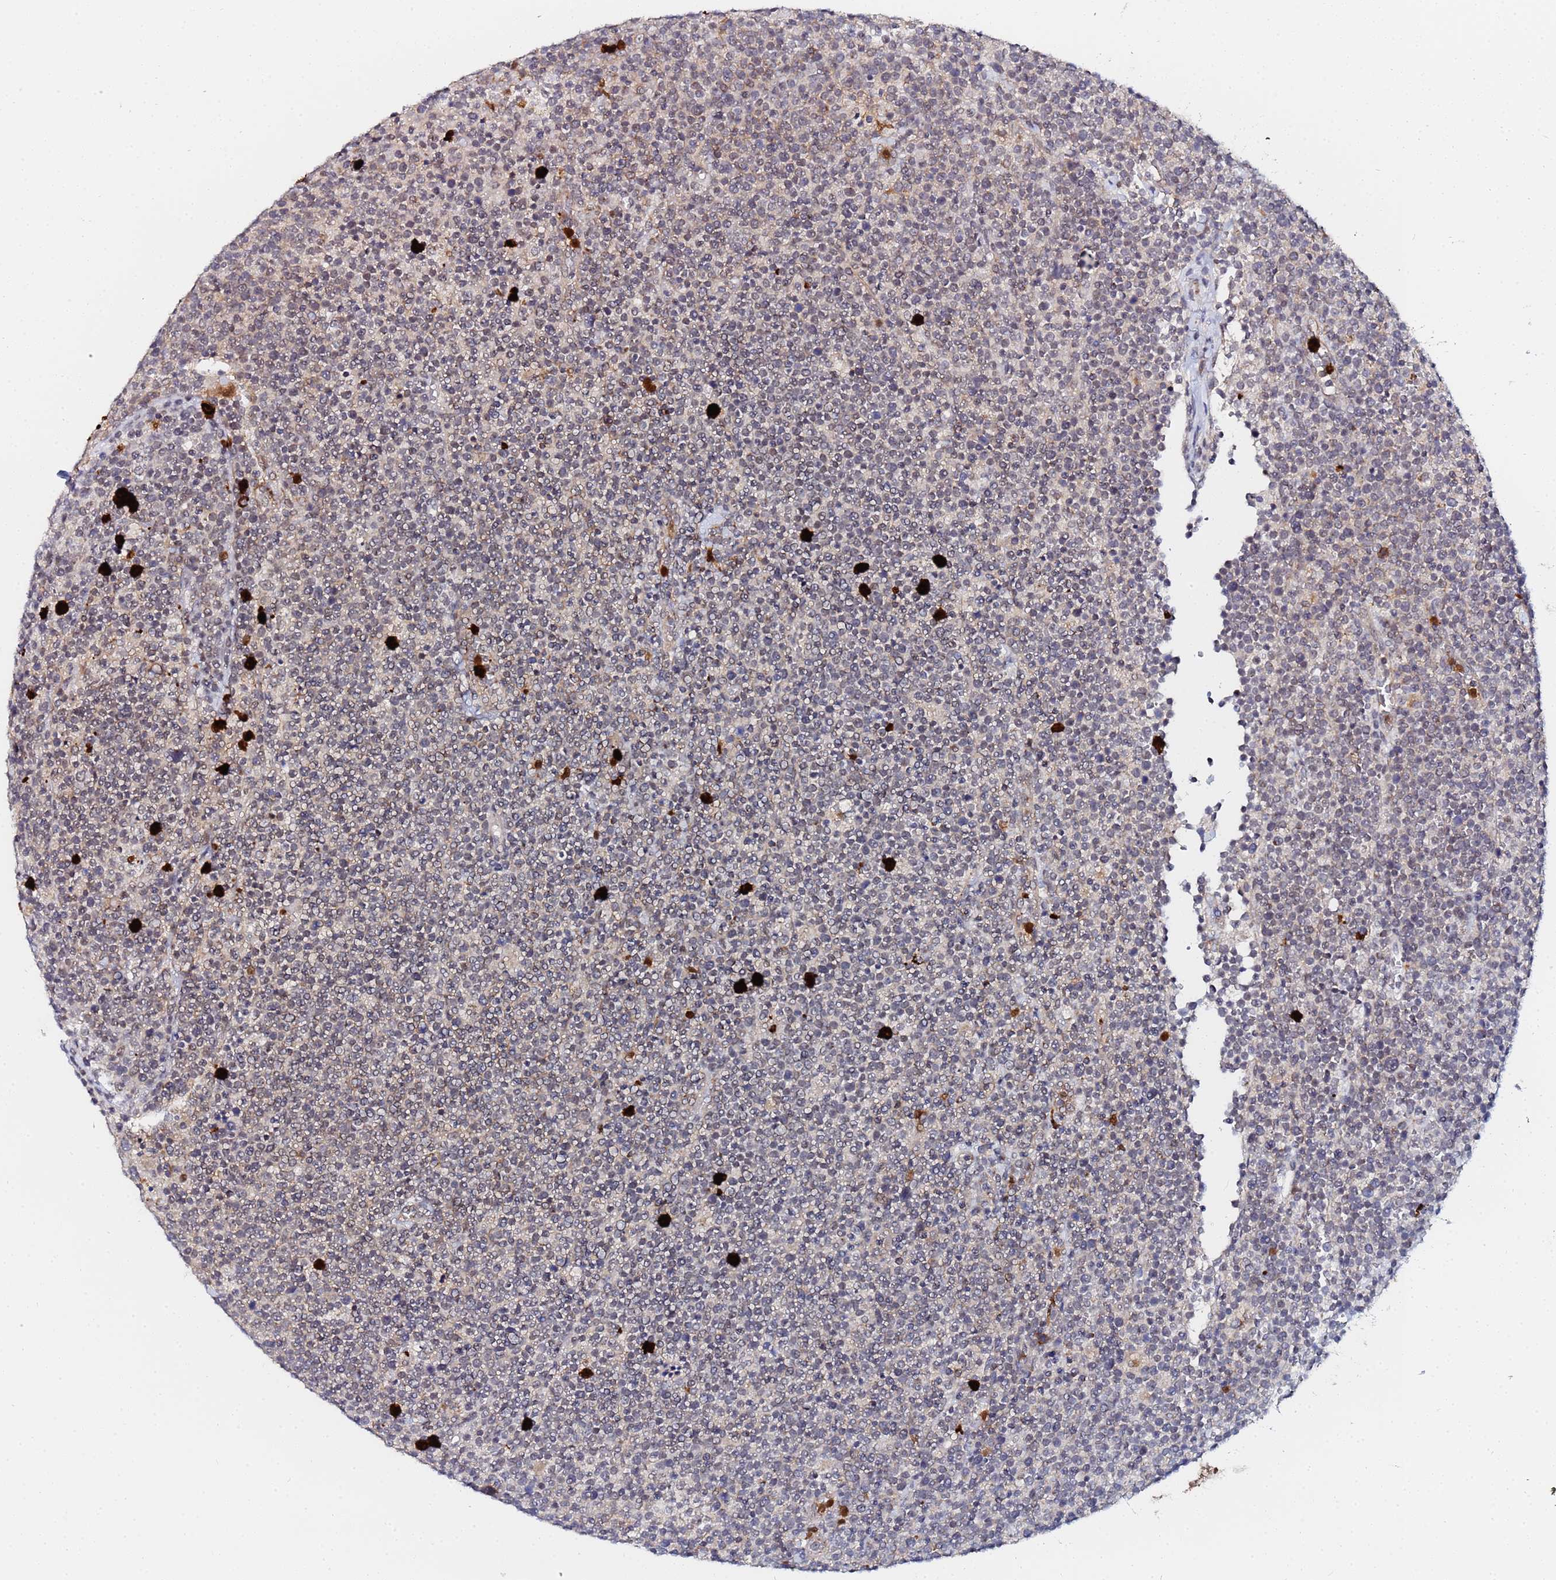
{"staining": {"intensity": "weak", "quantity": "25%-75%", "location": "cytoplasmic/membranous"}, "tissue": "lymphoma", "cell_type": "Tumor cells", "image_type": "cancer", "snomed": [{"axis": "morphology", "description": "Malignant lymphoma, non-Hodgkin's type, High grade"}, {"axis": "topography", "description": "Lymph node"}], "caption": "IHC staining of malignant lymphoma, non-Hodgkin's type (high-grade), which exhibits low levels of weak cytoplasmic/membranous staining in approximately 25%-75% of tumor cells indicating weak cytoplasmic/membranous protein expression. The staining was performed using DAB (3,3'-diaminobenzidine) (brown) for protein detection and nuclei were counterstained in hematoxylin (blue).", "gene": "MTCL1", "patient": {"sex": "male", "age": 61}}